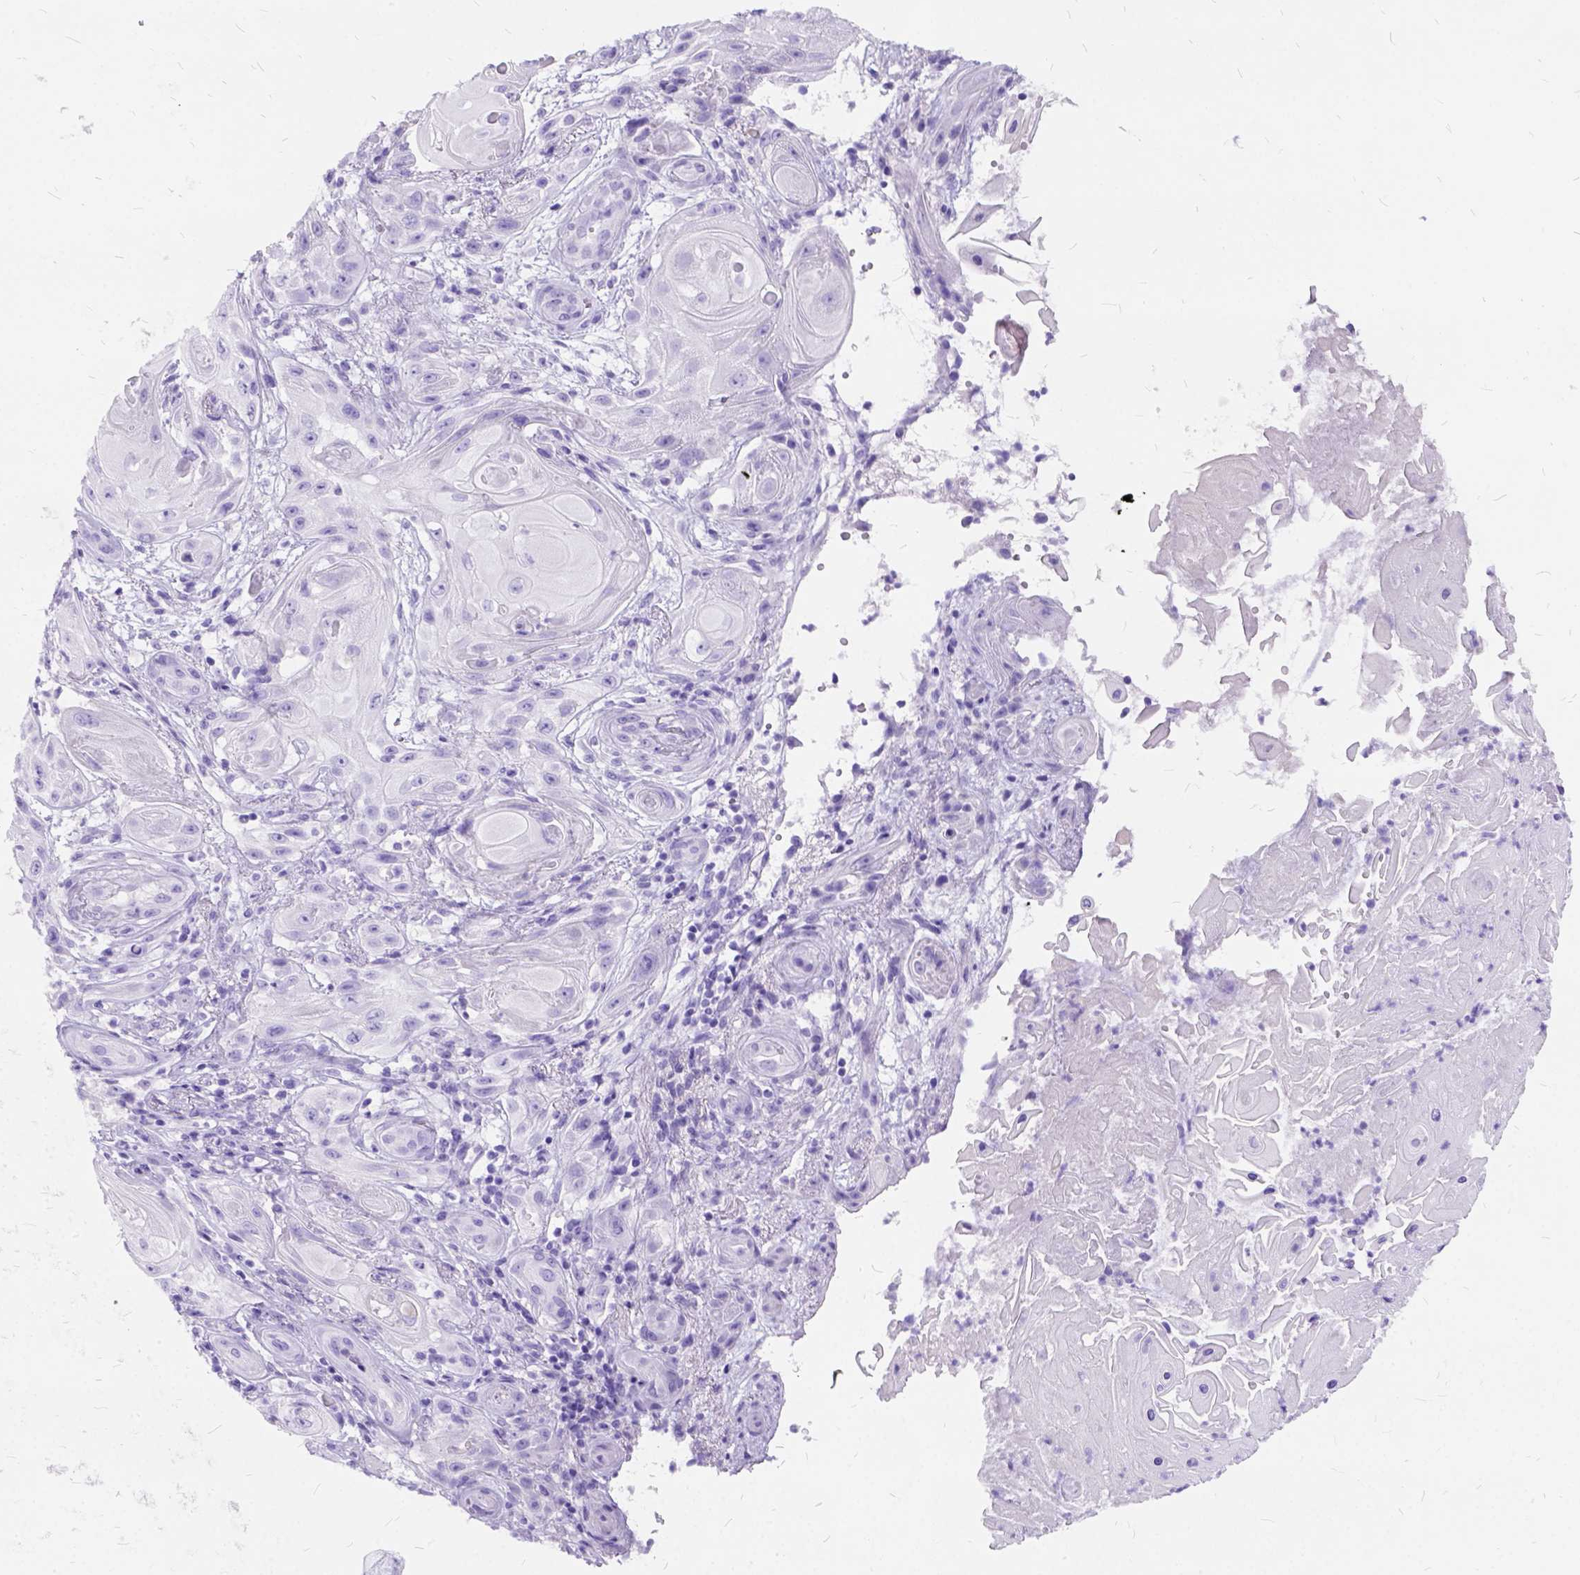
{"staining": {"intensity": "negative", "quantity": "none", "location": "none"}, "tissue": "skin cancer", "cell_type": "Tumor cells", "image_type": "cancer", "snomed": [{"axis": "morphology", "description": "Squamous cell carcinoma, NOS"}, {"axis": "topography", "description": "Skin"}], "caption": "A histopathology image of skin cancer (squamous cell carcinoma) stained for a protein demonstrates no brown staining in tumor cells.", "gene": "C1QTNF3", "patient": {"sex": "male", "age": 62}}